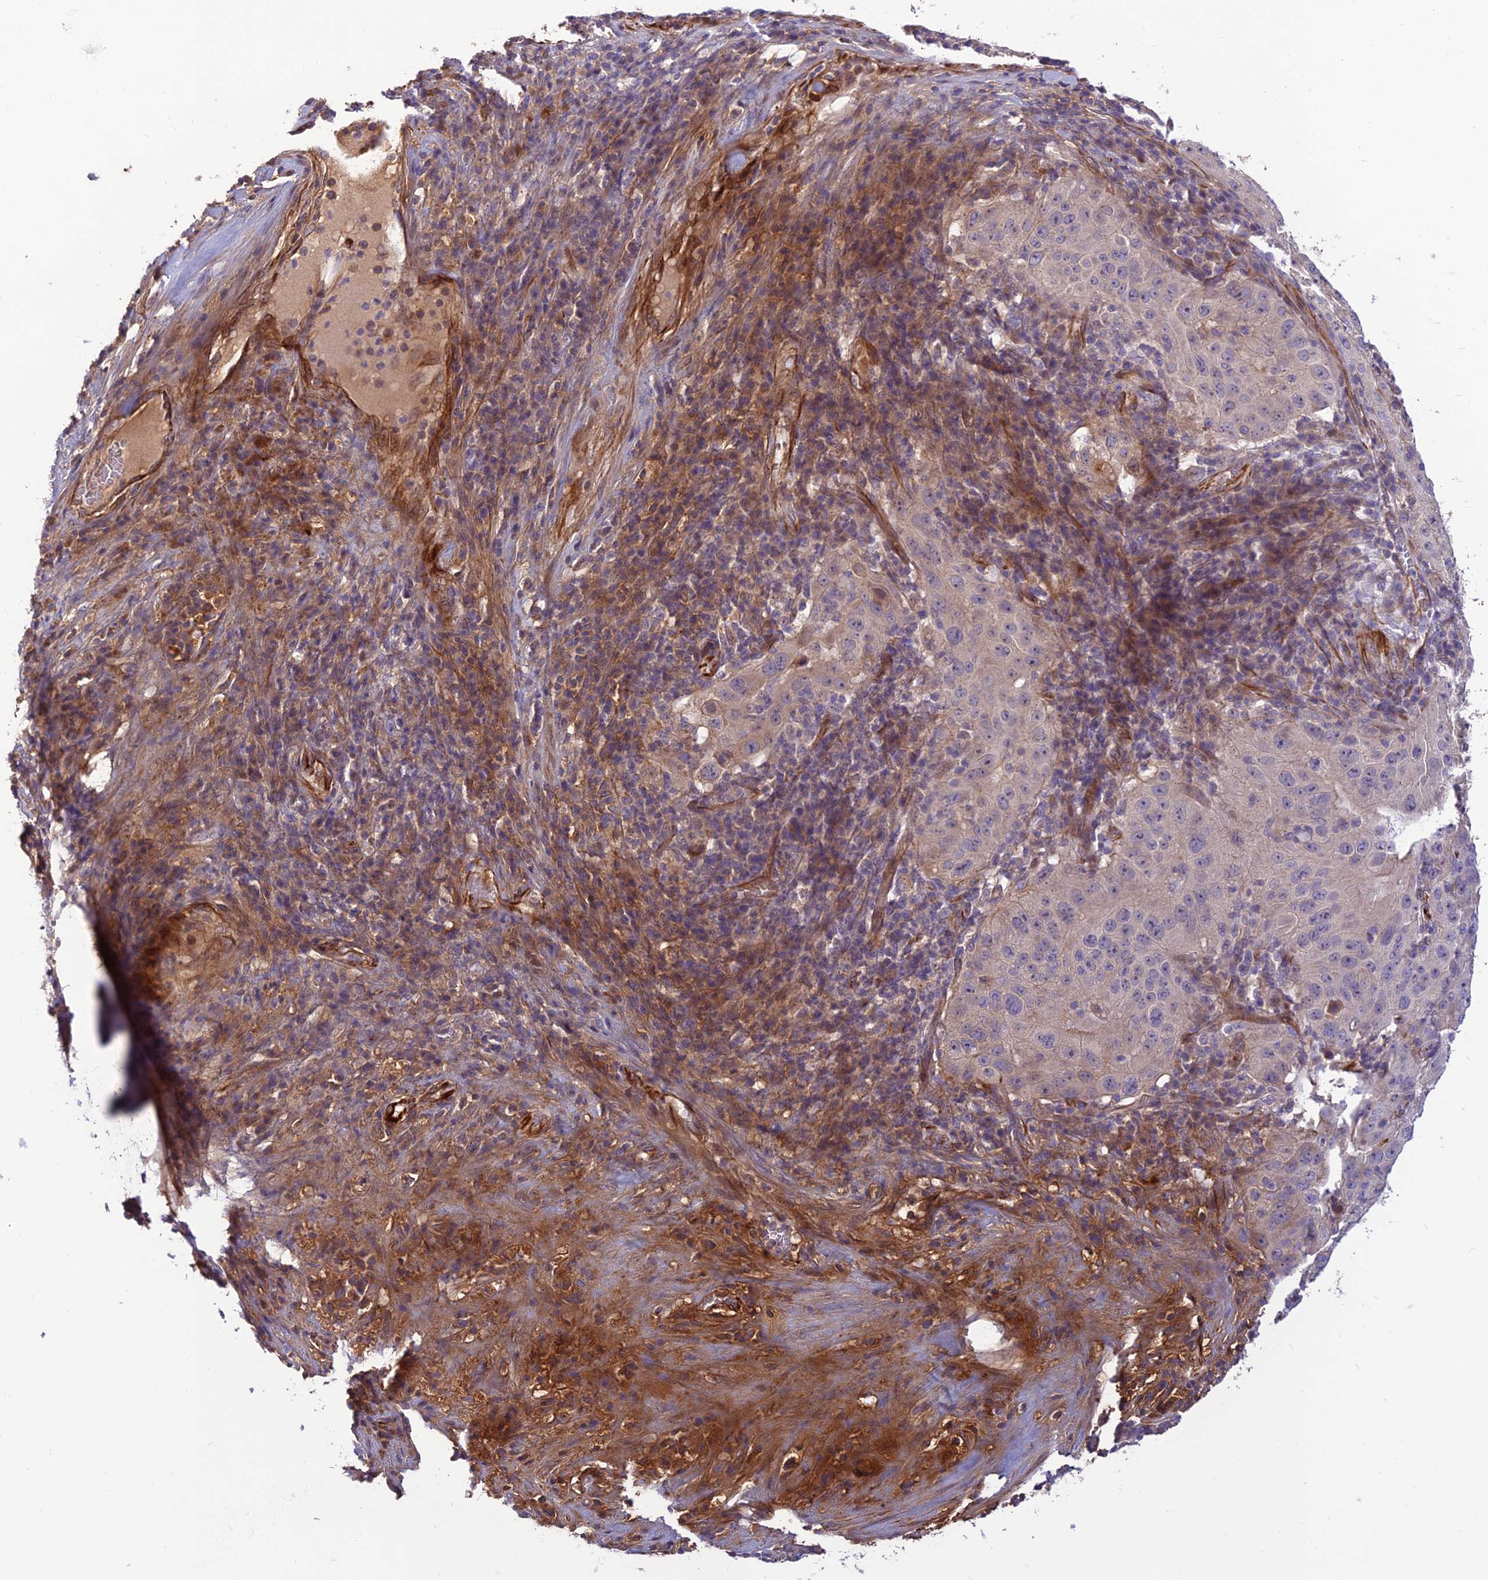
{"staining": {"intensity": "weak", "quantity": "<25%", "location": "cytoplasmic/membranous"}, "tissue": "pancreatic cancer", "cell_type": "Tumor cells", "image_type": "cancer", "snomed": [{"axis": "morphology", "description": "Adenocarcinoma, NOS"}, {"axis": "topography", "description": "Pancreas"}], "caption": "Tumor cells are negative for protein expression in human pancreatic cancer (adenocarcinoma).", "gene": "ST8SIA5", "patient": {"sex": "male", "age": 63}}